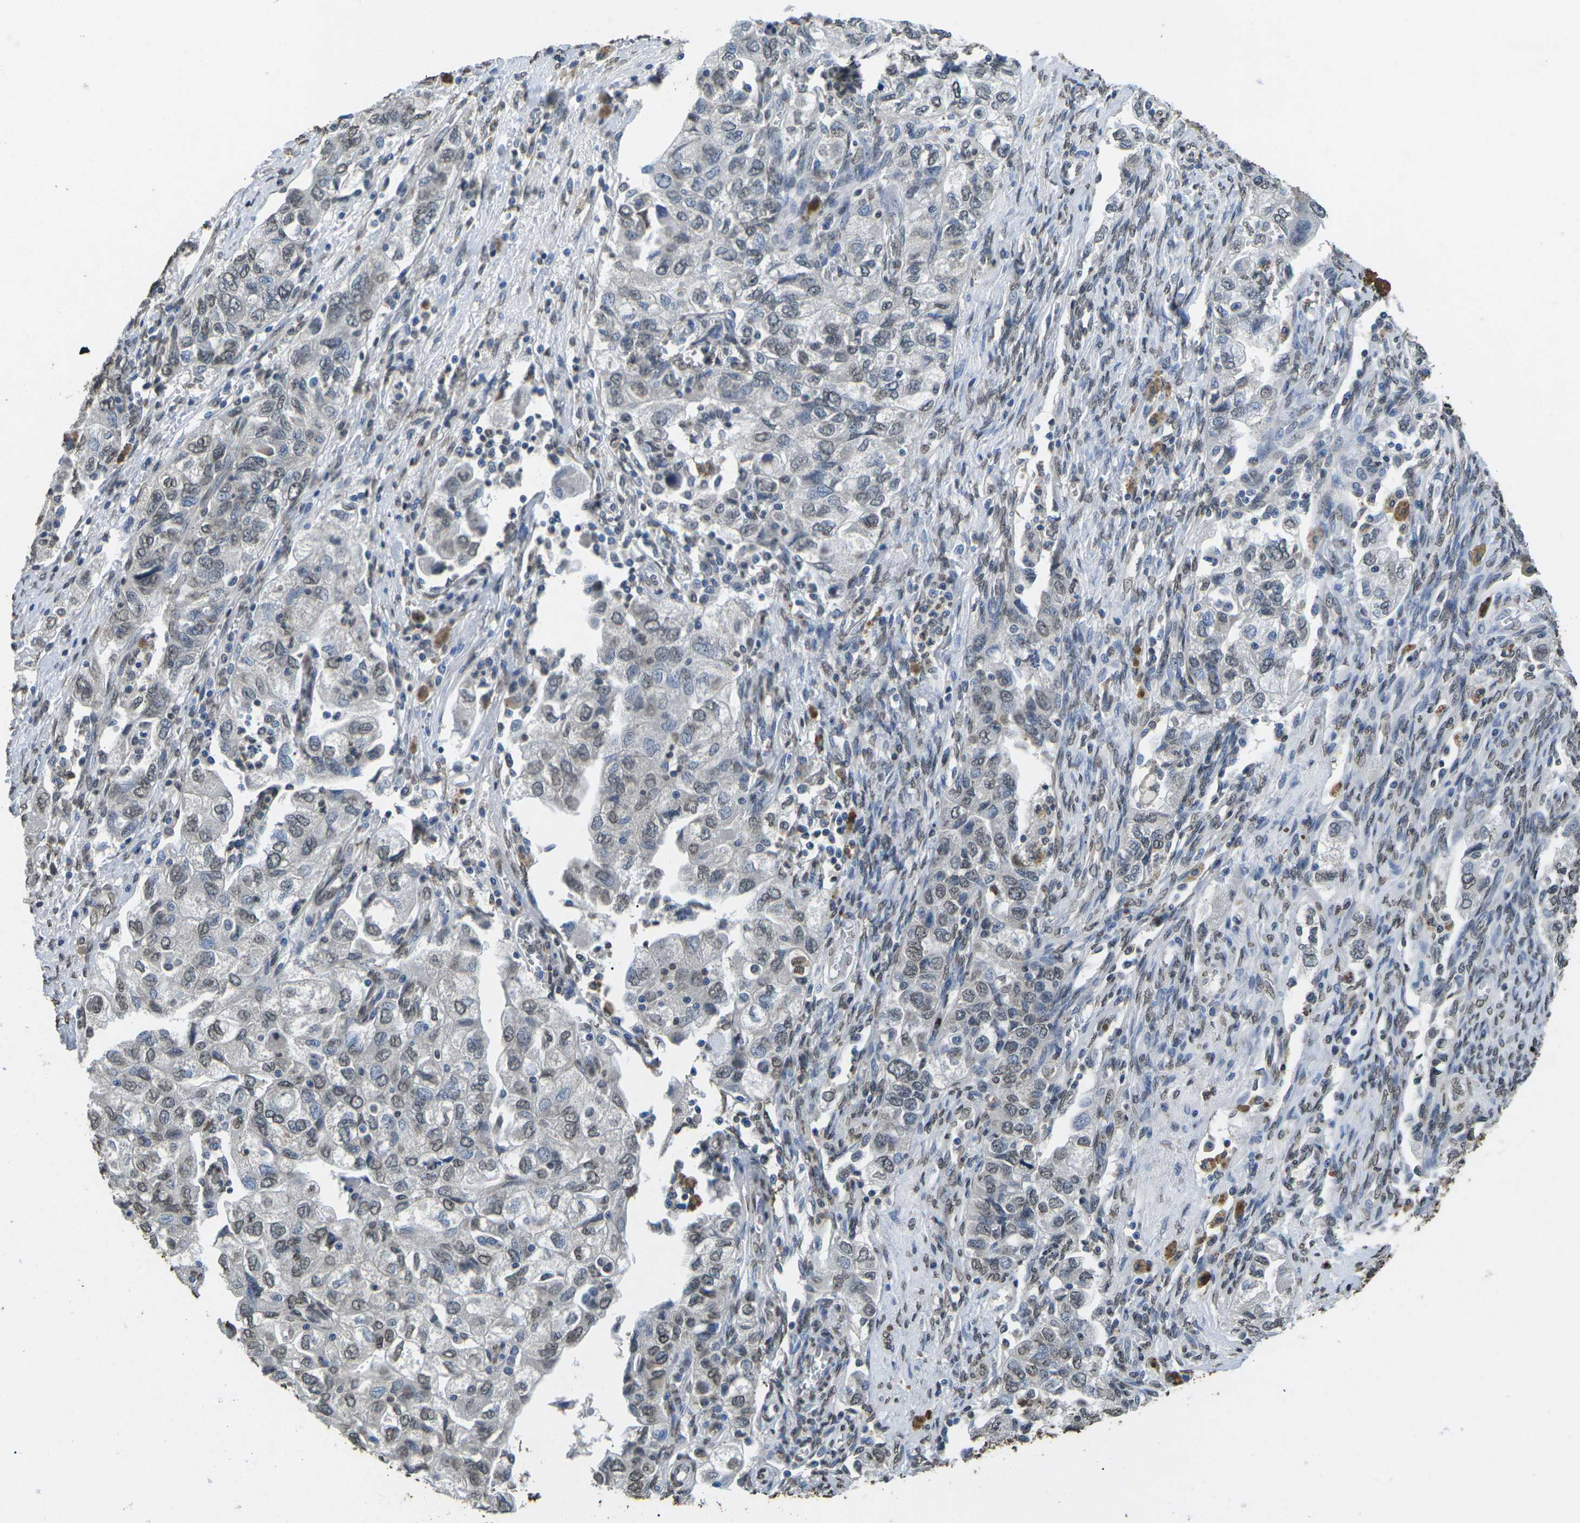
{"staining": {"intensity": "weak", "quantity": "25%-75%", "location": "nuclear"}, "tissue": "ovarian cancer", "cell_type": "Tumor cells", "image_type": "cancer", "snomed": [{"axis": "morphology", "description": "Carcinoma, NOS"}, {"axis": "morphology", "description": "Cystadenocarcinoma, serous, NOS"}, {"axis": "topography", "description": "Ovary"}], "caption": "A micrograph showing weak nuclear staining in approximately 25%-75% of tumor cells in ovarian cancer, as visualized by brown immunohistochemical staining.", "gene": "SCNN1B", "patient": {"sex": "female", "age": 69}}